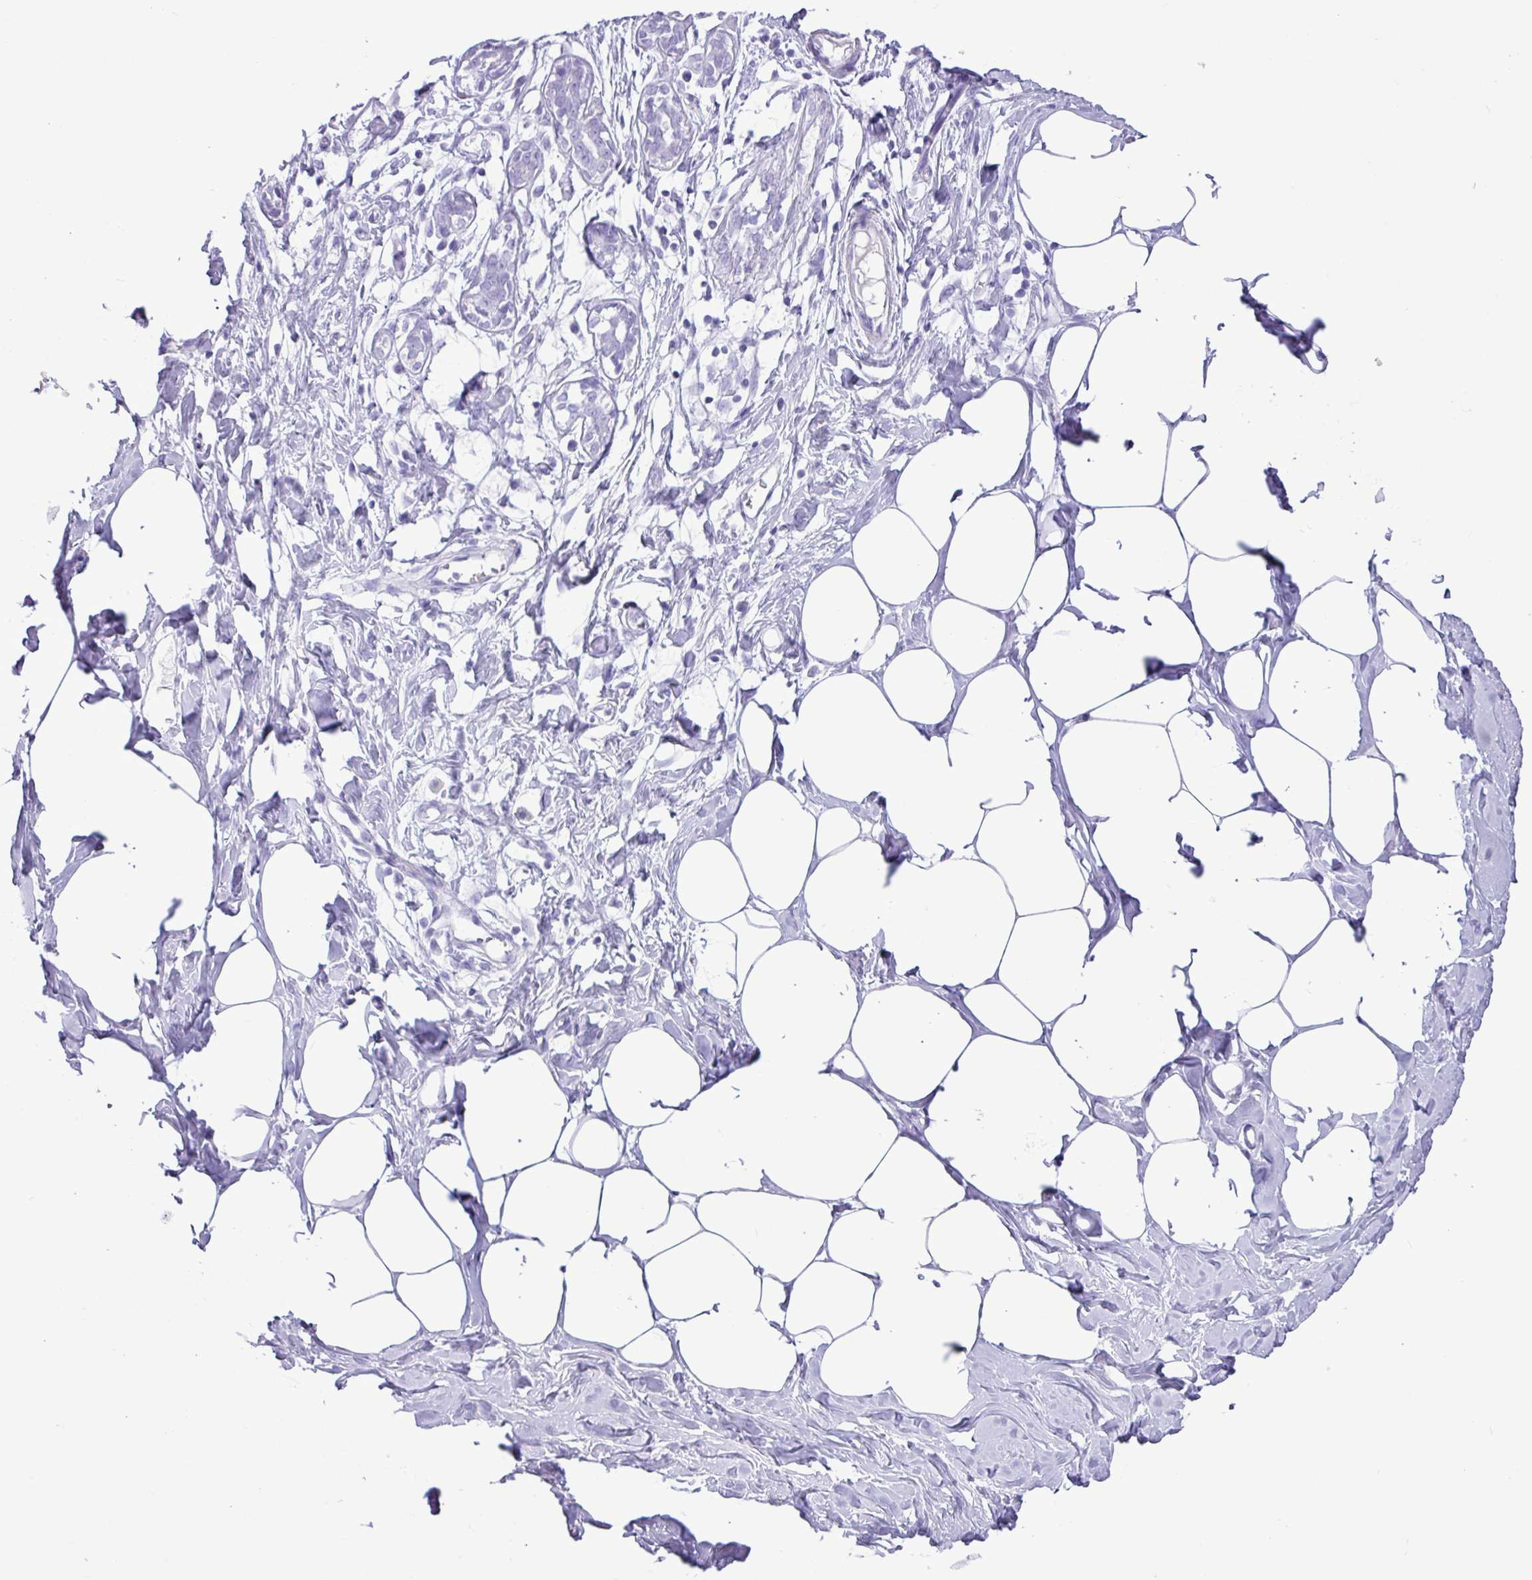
{"staining": {"intensity": "negative", "quantity": "none", "location": "none"}, "tissue": "breast", "cell_type": "Adipocytes", "image_type": "normal", "snomed": [{"axis": "morphology", "description": "Normal tissue, NOS"}, {"axis": "topography", "description": "Breast"}], "caption": "A histopathology image of breast stained for a protein demonstrates no brown staining in adipocytes. Brightfield microscopy of IHC stained with DAB (brown) and hematoxylin (blue), captured at high magnification.", "gene": "CKMT2", "patient": {"sex": "female", "age": 27}}